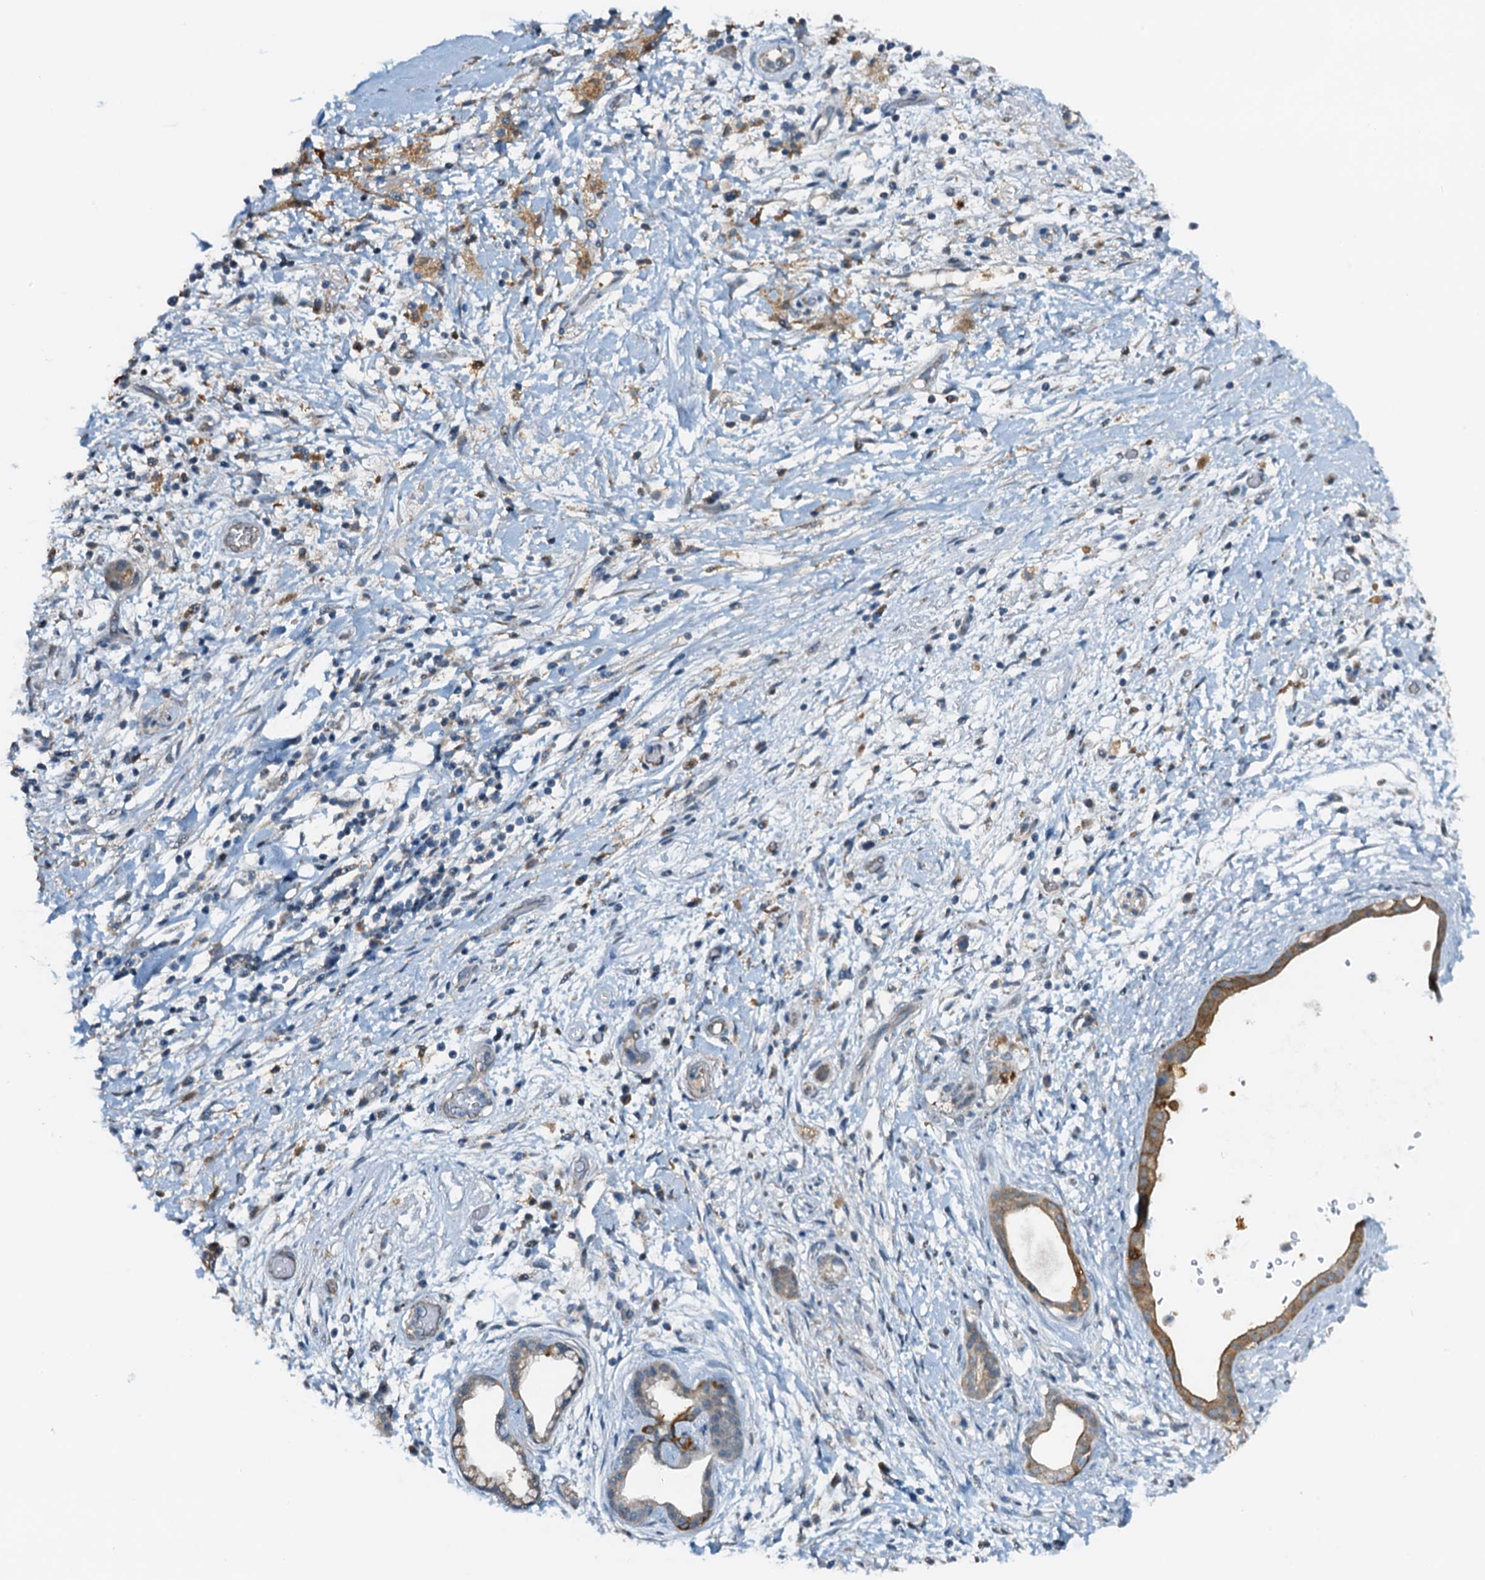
{"staining": {"intensity": "moderate", "quantity": "<25%", "location": "cytoplasmic/membranous"}, "tissue": "pancreatic cancer", "cell_type": "Tumor cells", "image_type": "cancer", "snomed": [{"axis": "morphology", "description": "Adenocarcinoma, NOS"}, {"axis": "topography", "description": "Pancreas"}], "caption": "Moderate cytoplasmic/membranous expression is appreciated in approximately <25% of tumor cells in pancreatic cancer (adenocarcinoma).", "gene": "ZNF606", "patient": {"sex": "female", "age": 73}}